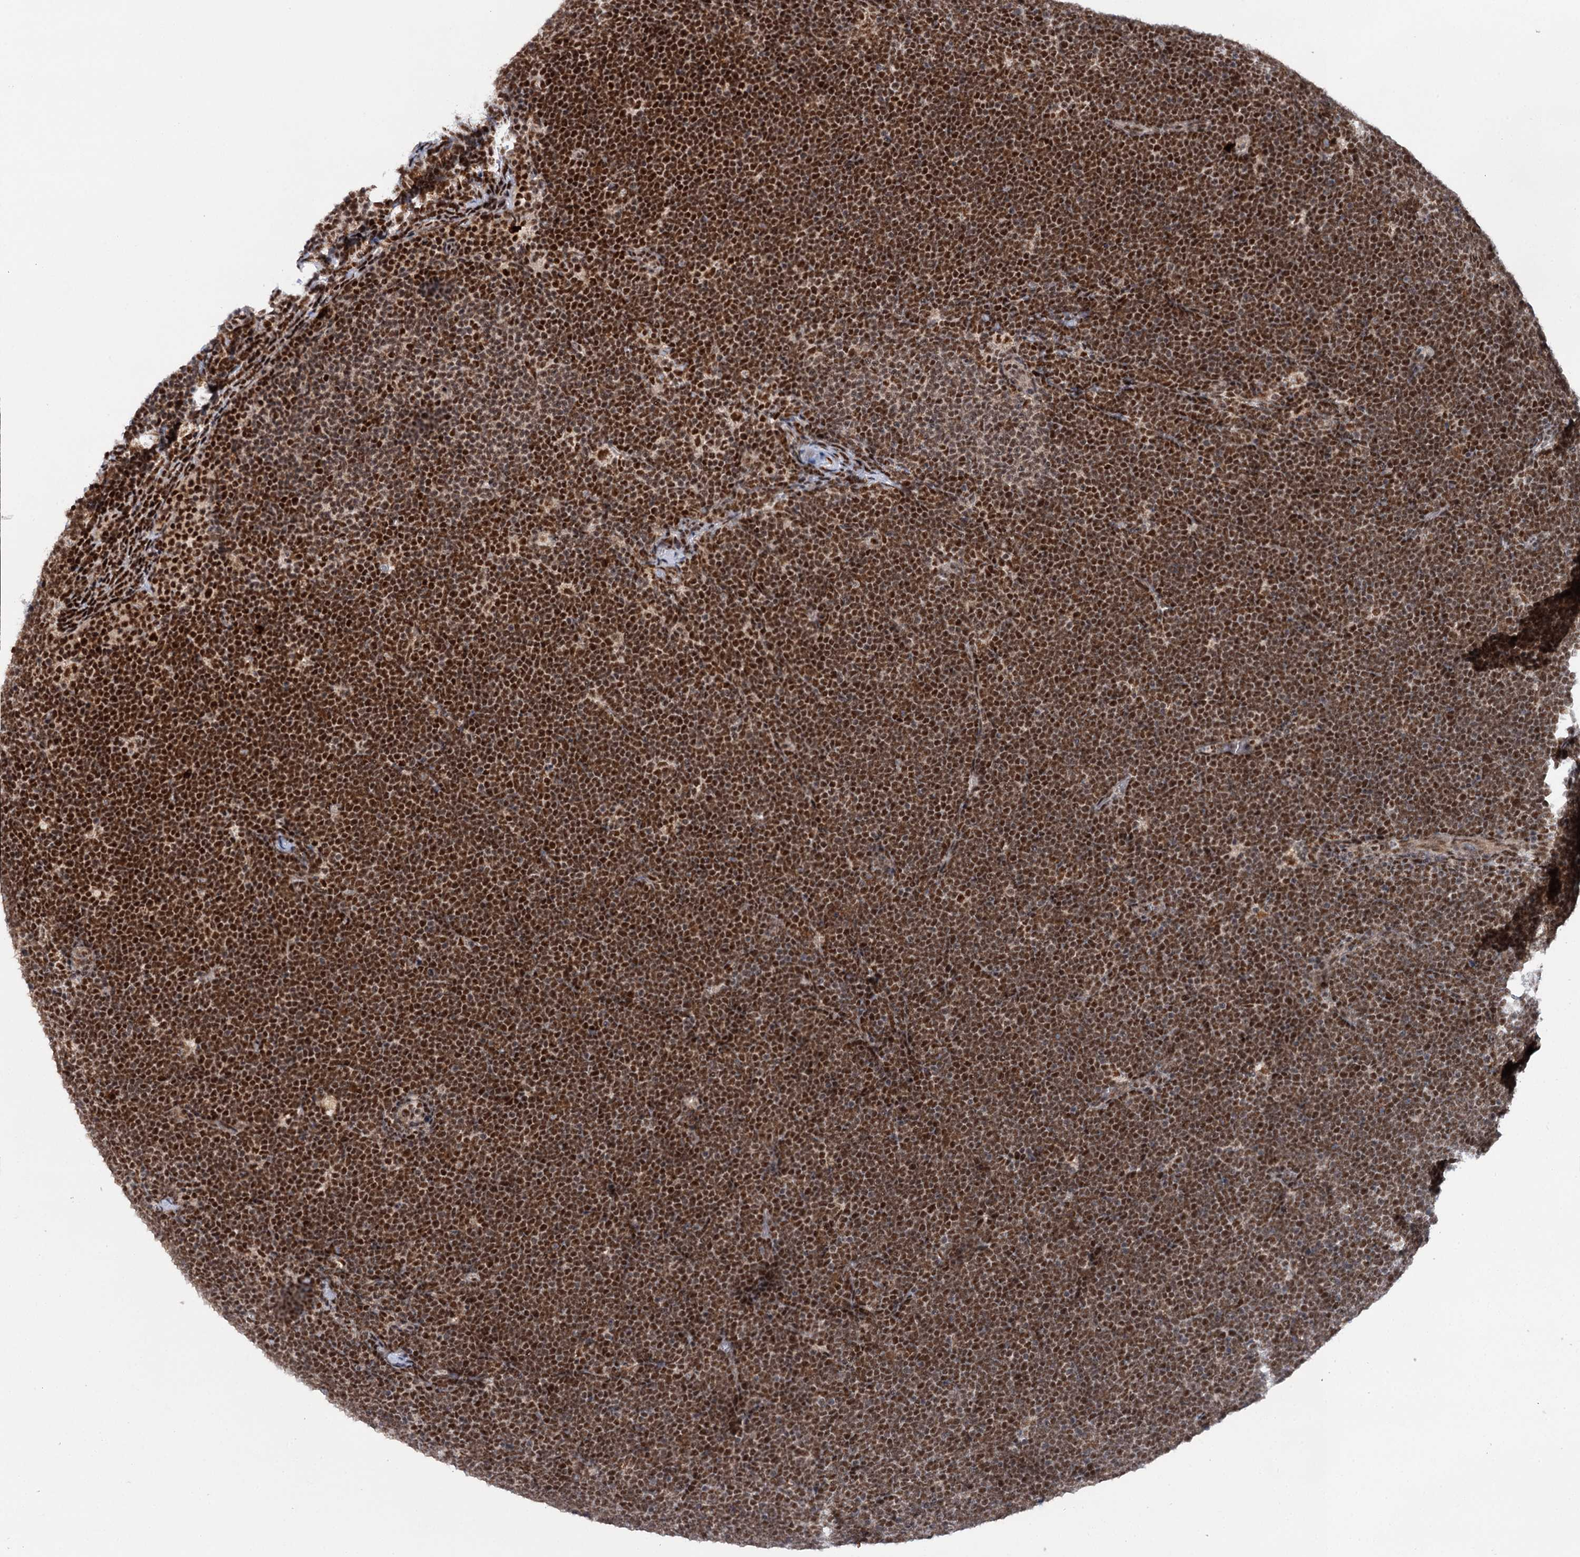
{"staining": {"intensity": "strong", "quantity": ">75%", "location": "nuclear"}, "tissue": "lymphoma", "cell_type": "Tumor cells", "image_type": "cancer", "snomed": [{"axis": "morphology", "description": "Malignant lymphoma, non-Hodgkin's type, High grade"}, {"axis": "topography", "description": "Lymph node"}], "caption": "A high-resolution micrograph shows immunohistochemistry staining of lymphoma, which shows strong nuclear positivity in about >75% of tumor cells. (DAB (3,3'-diaminobenzidine) IHC with brightfield microscopy, high magnification).", "gene": "BUD13", "patient": {"sex": "male", "age": 13}}